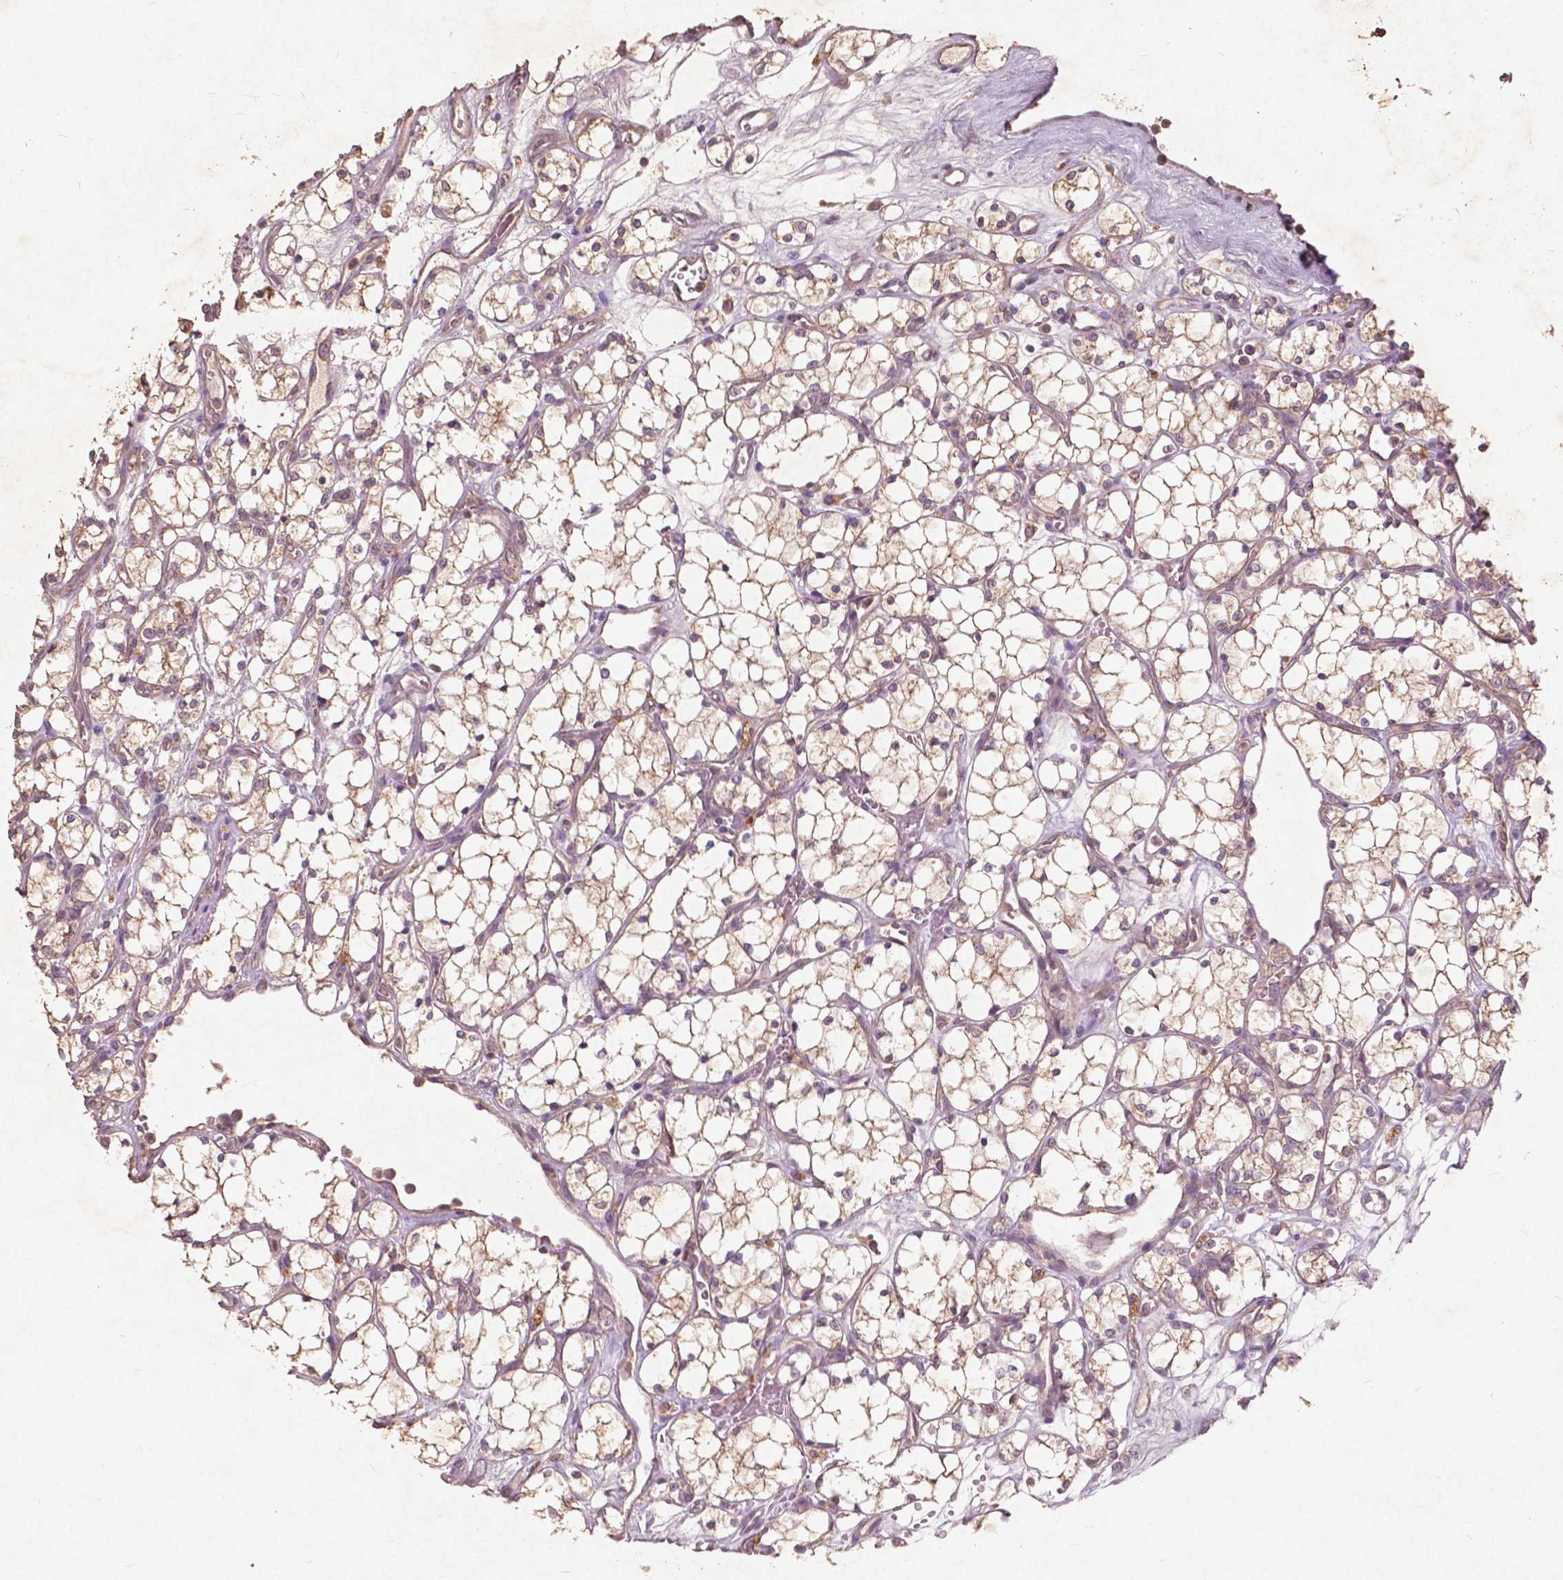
{"staining": {"intensity": "weak", "quantity": ">75%", "location": "cytoplasmic/membranous"}, "tissue": "renal cancer", "cell_type": "Tumor cells", "image_type": "cancer", "snomed": [{"axis": "morphology", "description": "Adenocarcinoma, NOS"}, {"axis": "topography", "description": "Kidney"}], "caption": "A high-resolution histopathology image shows IHC staining of renal cancer, which reveals weak cytoplasmic/membranous staining in approximately >75% of tumor cells.", "gene": "ST6GALNAC5", "patient": {"sex": "female", "age": 69}}